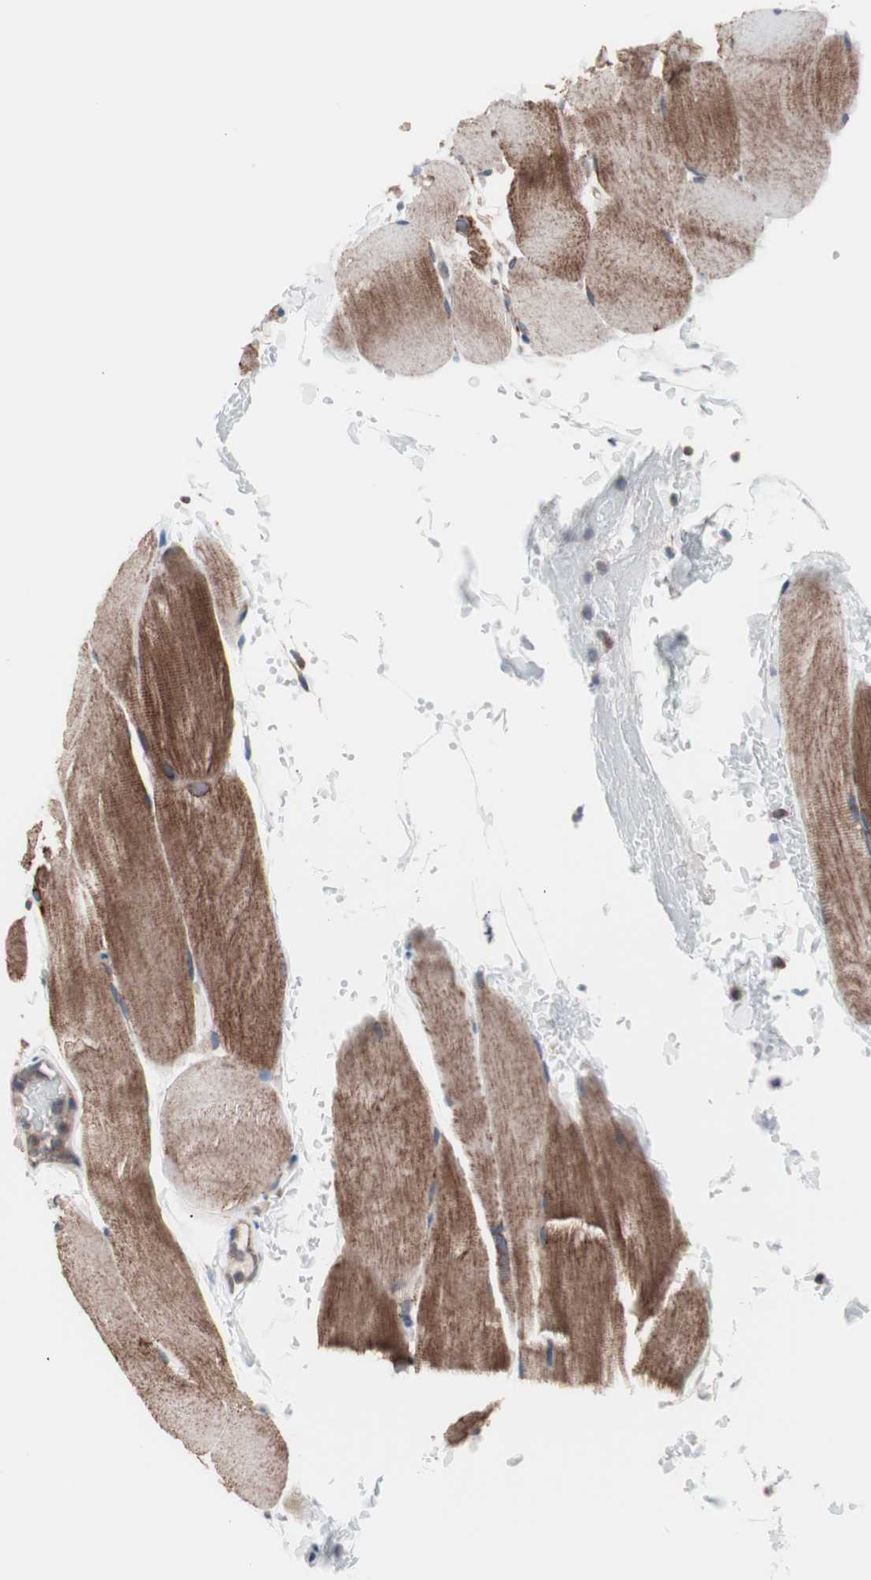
{"staining": {"intensity": "moderate", "quantity": ">75%", "location": "cytoplasmic/membranous"}, "tissue": "skeletal muscle", "cell_type": "Myocytes", "image_type": "normal", "snomed": [{"axis": "morphology", "description": "Normal tissue, NOS"}, {"axis": "topography", "description": "Skeletal muscle"}, {"axis": "topography", "description": "Parathyroid gland"}], "caption": "Brown immunohistochemical staining in unremarkable skeletal muscle exhibits moderate cytoplasmic/membranous positivity in about >75% of myocytes. (brown staining indicates protein expression, while blue staining denotes nuclei).", "gene": "CTTNBP2NL", "patient": {"sex": "female", "age": 37}}